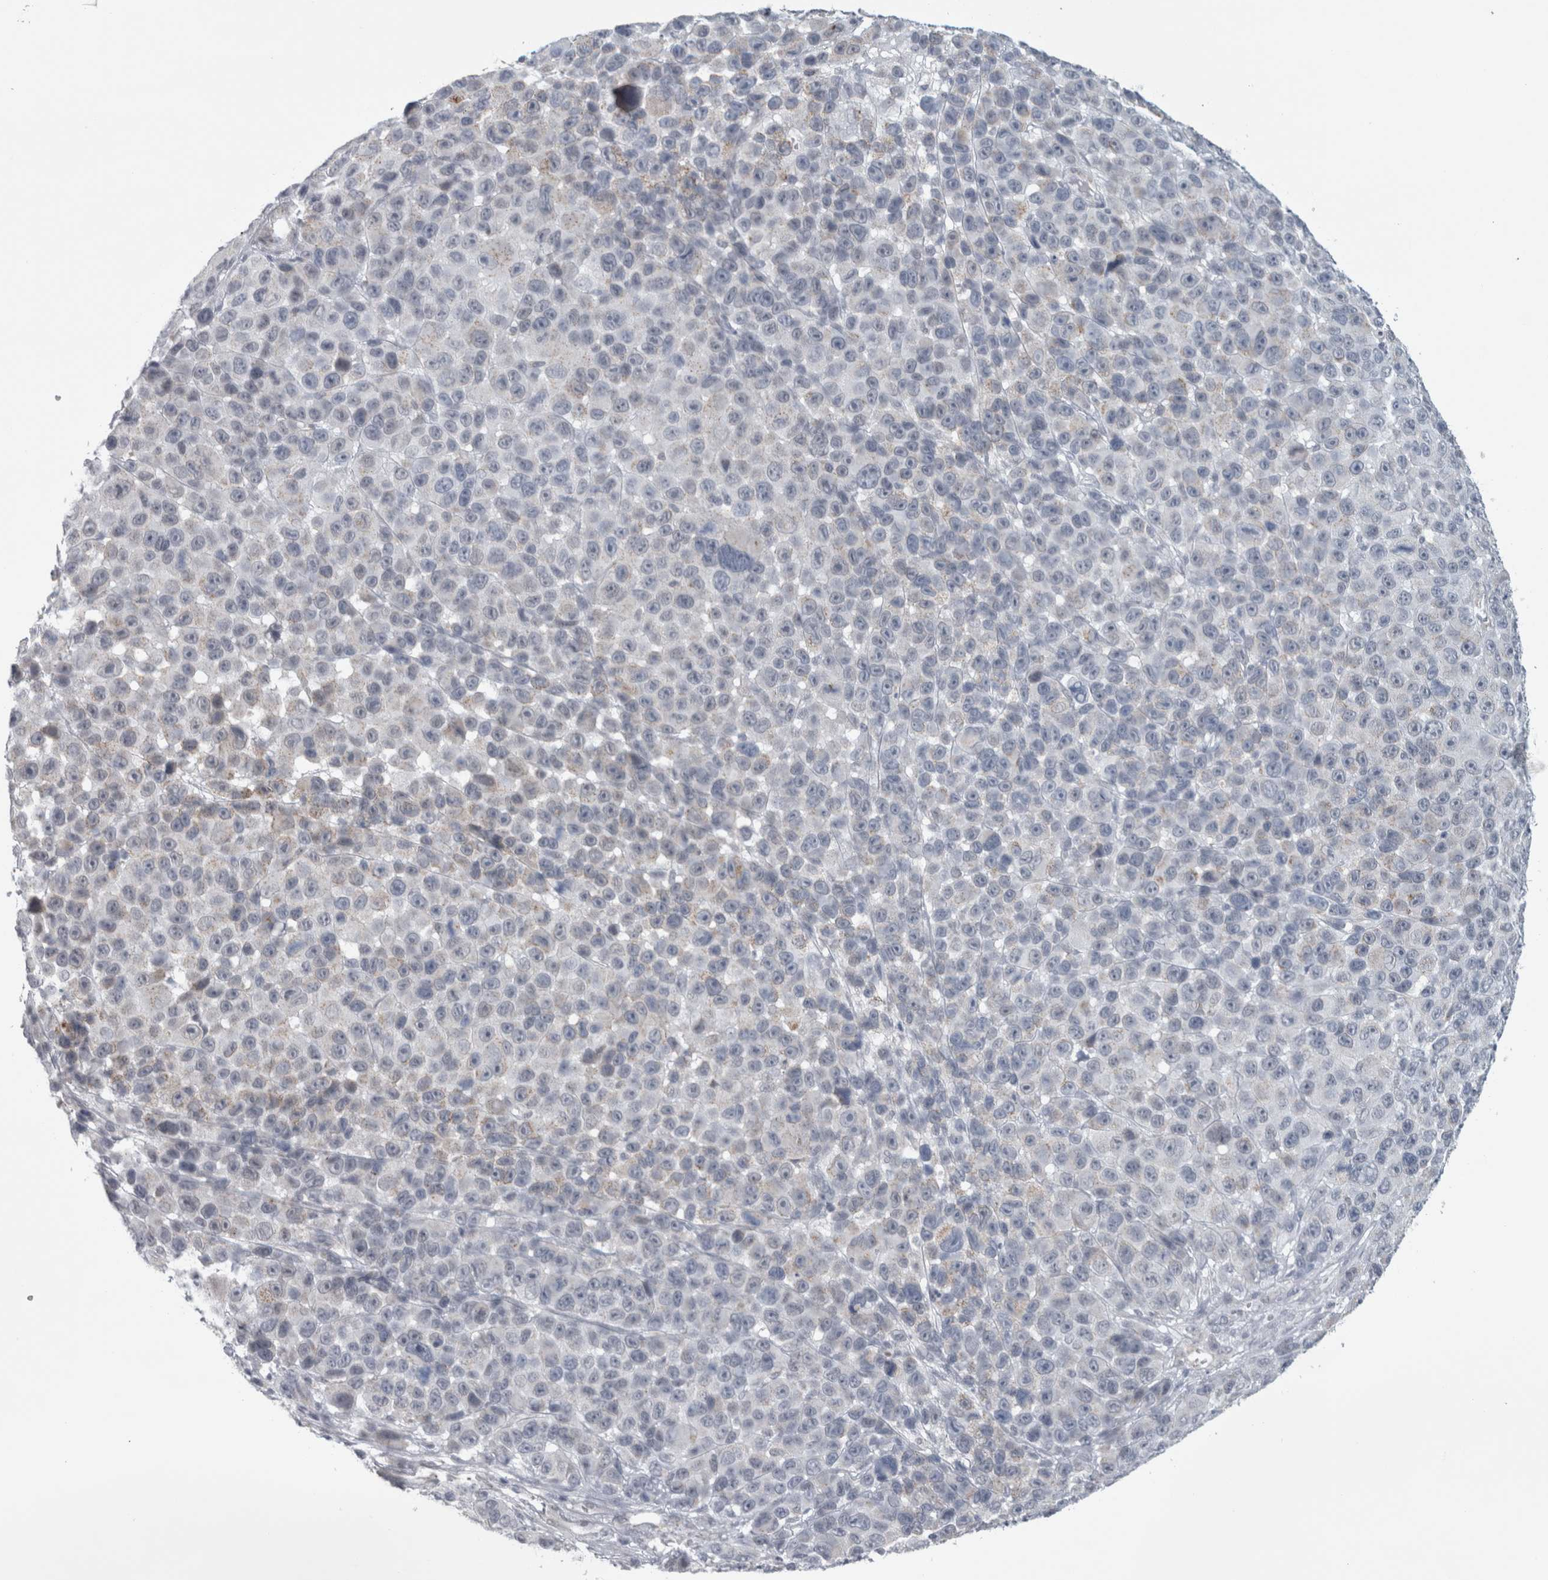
{"staining": {"intensity": "negative", "quantity": "none", "location": "none"}, "tissue": "melanoma", "cell_type": "Tumor cells", "image_type": "cancer", "snomed": [{"axis": "morphology", "description": "Malignant melanoma, NOS"}, {"axis": "topography", "description": "Skin"}], "caption": "A histopathology image of malignant melanoma stained for a protein displays no brown staining in tumor cells.", "gene": "PLIN1", "patient": {"sex": "male", "age": 53}}